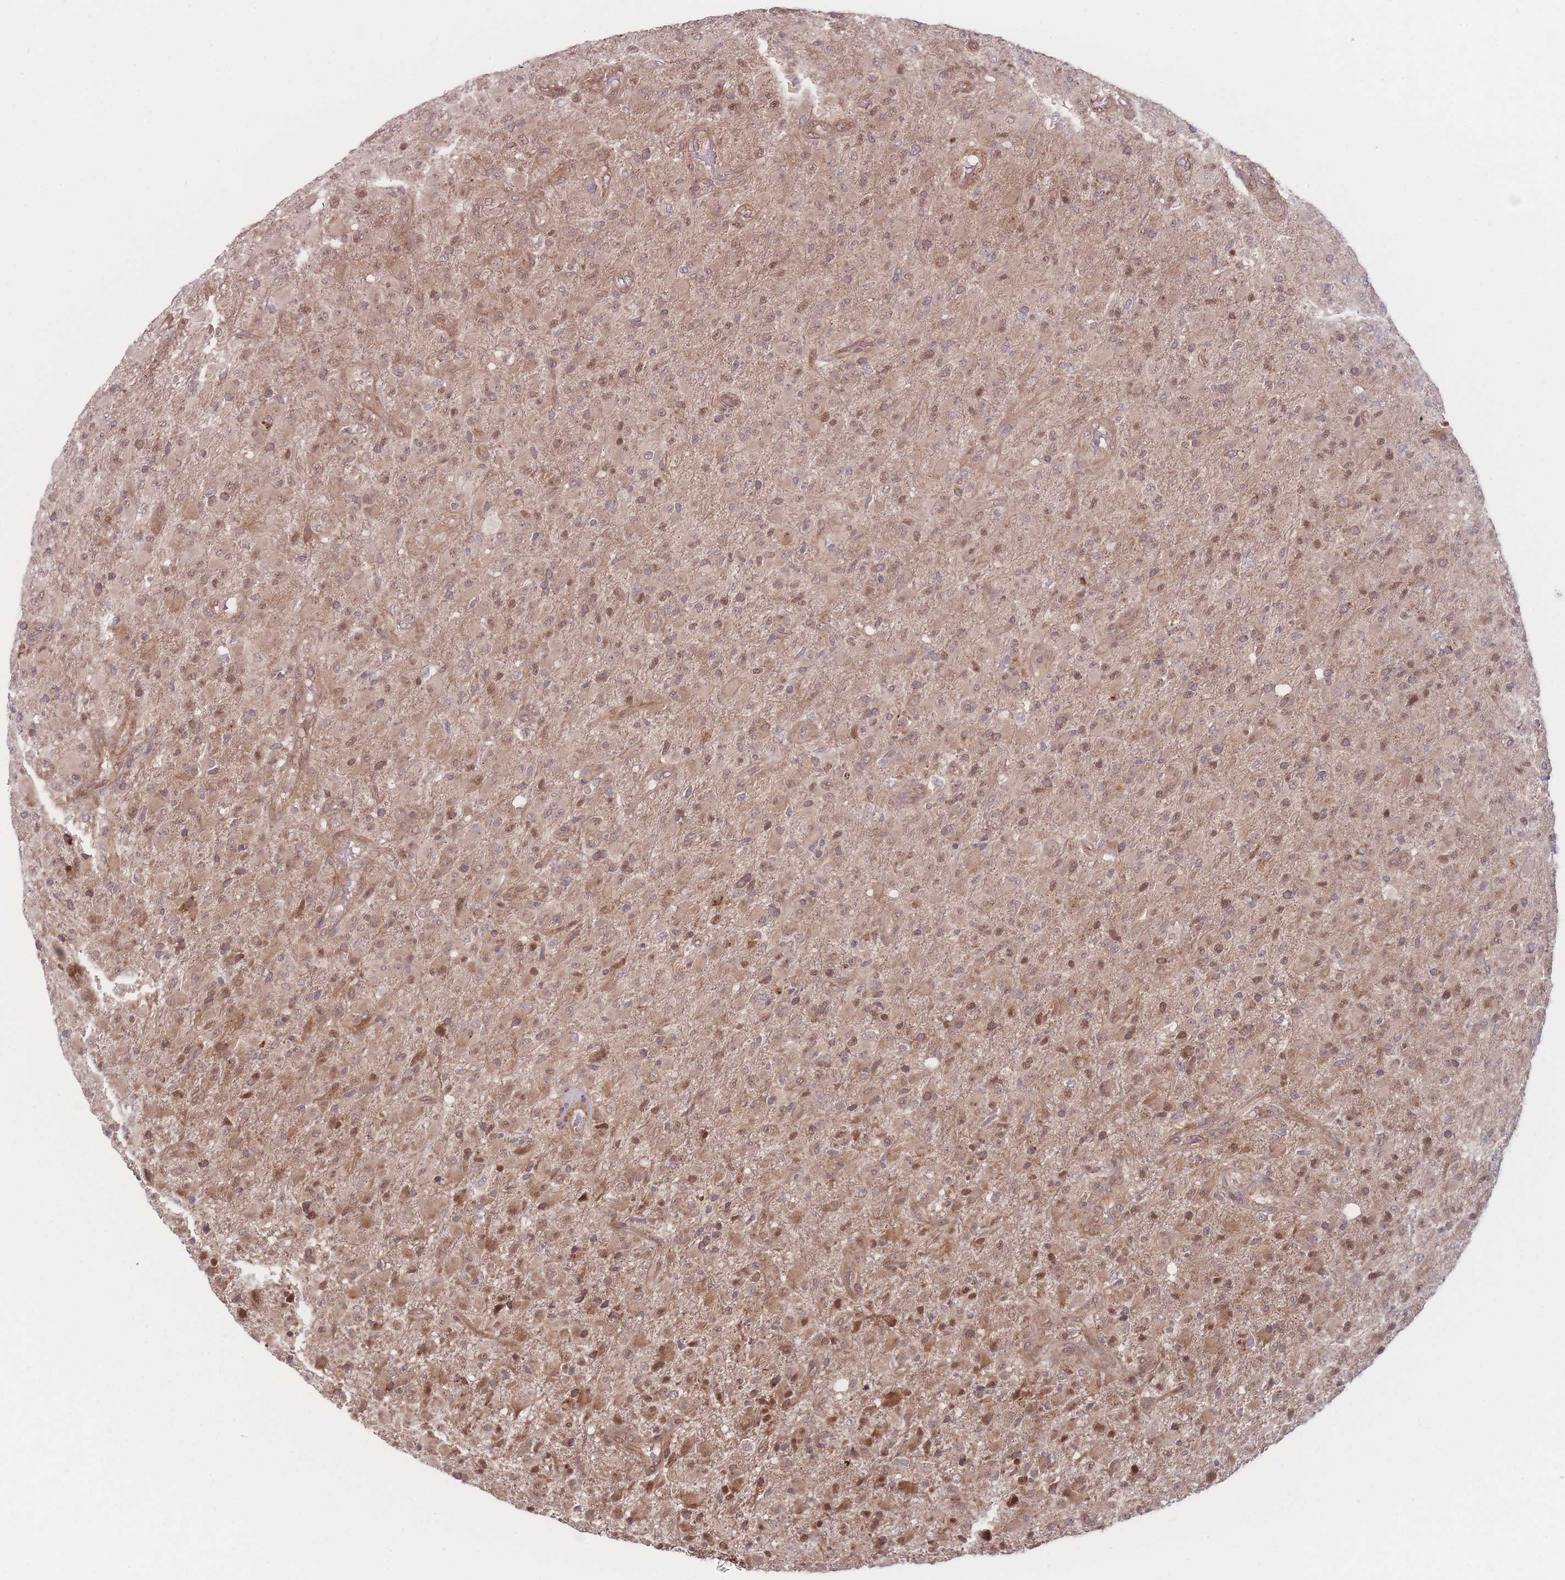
{"staining": {"intensity": "moderate", "quantity": "25%-75%", "location": "cytoplasmic/membranous,nuclear"}, "tissue": "glioma", "cell_type": "Tumor cells", "image_type": "cancer", "snomed": [{"axis": "morphology", "description": "Glioma, malignant, Low grade"}, {"axis": "topography", "description": "Brain"}], "caption": "Moderate cytoplasmic/membranous and nuclear expression is seen in approximately 25%-75% of tumor cells in glioma. (brown staining indicates protein expression, while blue staining denotes nuclei).", "gene": "RPS18", "patient": {"sex": "male", "age": 65}}